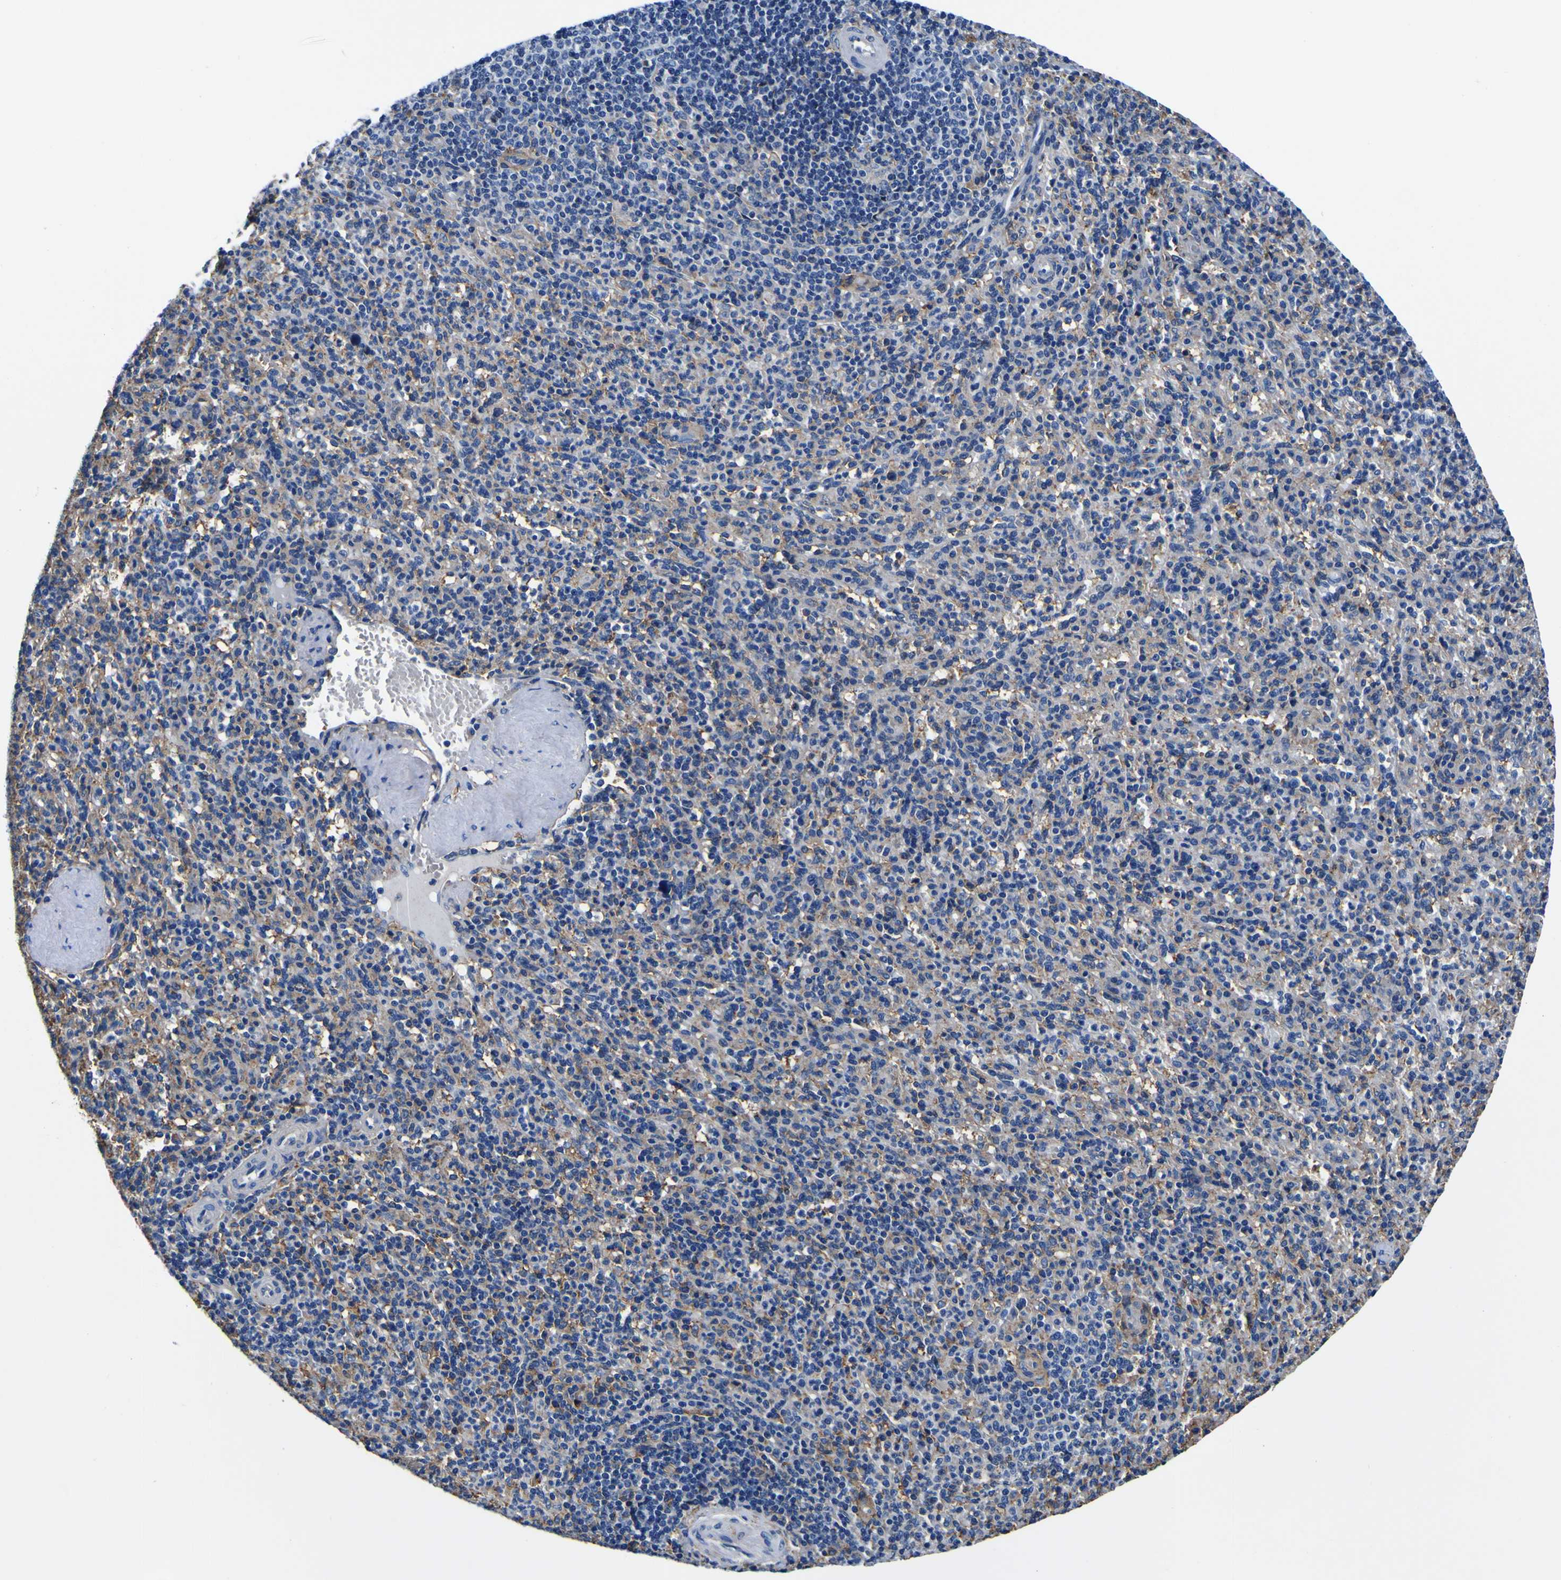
{"staining": {"intensity": "moderate", "quantity": "25%-75%", "location": "cytoplasmic/membranous"}, "tissue": "spleen", "cell_type": "Cells in red pulp", "image_type": "normal", "snomed": [{"axis": "morphology", "description": "Normal tissue, NOS"}, {"axis": "topography", "description": "Spleen"}], "caption": "A micrograph of human spleen stained for a protein exhibits moderate cytoplasmic/membranous brown staining in cells in red pulp. (Brightfield microscopy of DAB IHC at high magnification).", "gene": "PXDN", "patient": {"sex": "male", "age": 36}}